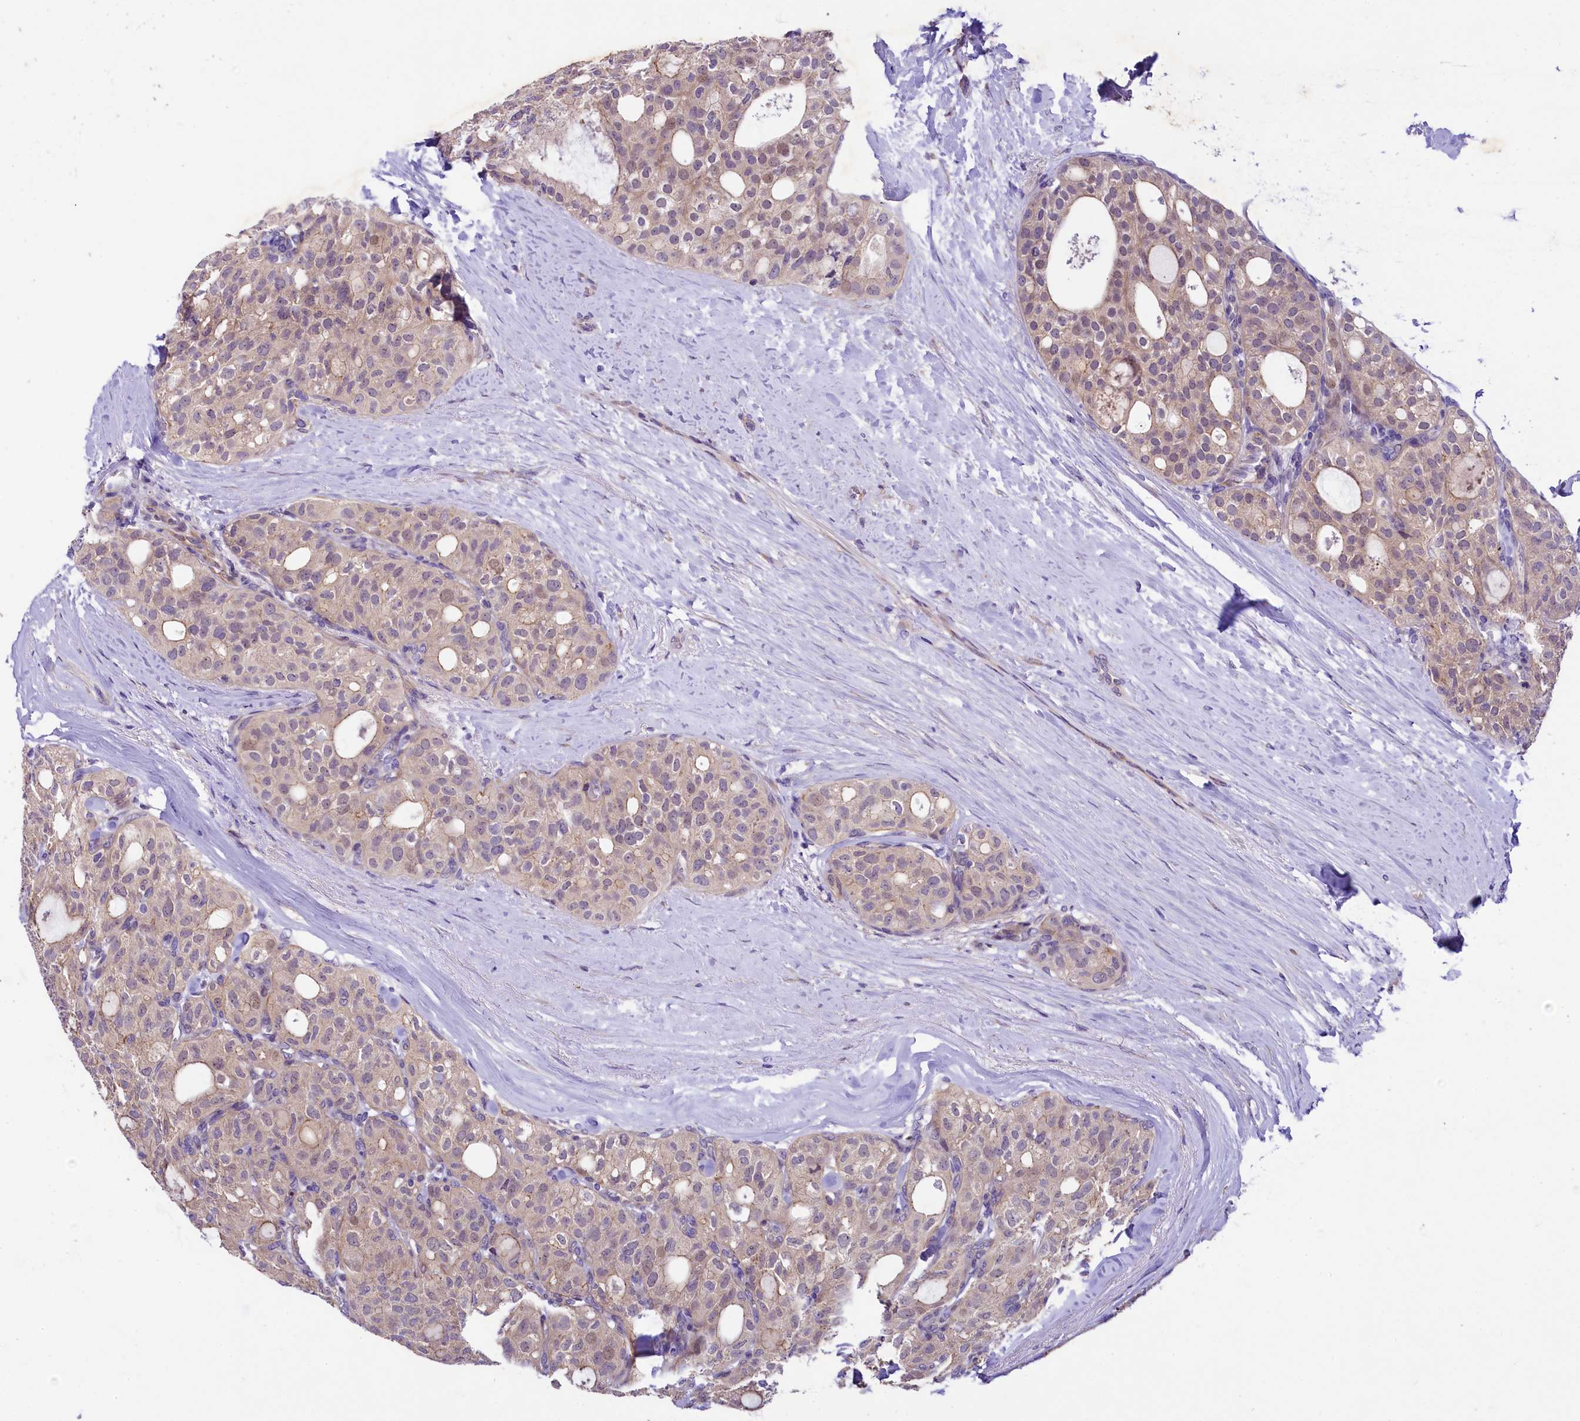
{"staining": {"intensity": "negative", "quantity": "none", "location": "none"}, "tissue": "thyroid cancer", "cell_type": "Tumor cells", "image_type": "cancer", "snomed": [{"axis": "morphology", "description": "Follicular adenoma carcinoma, NOS"}, {"axis": "topography", "description": "Thyroid gland"}], "caption": "DAB immunohistochemical staining of human follicular adenoma carcinoma (thyroid) demonstrates no significant expression in tumor cells.", "gene": "UBXN6", "patient": {"sex": "male", "age": 75}}